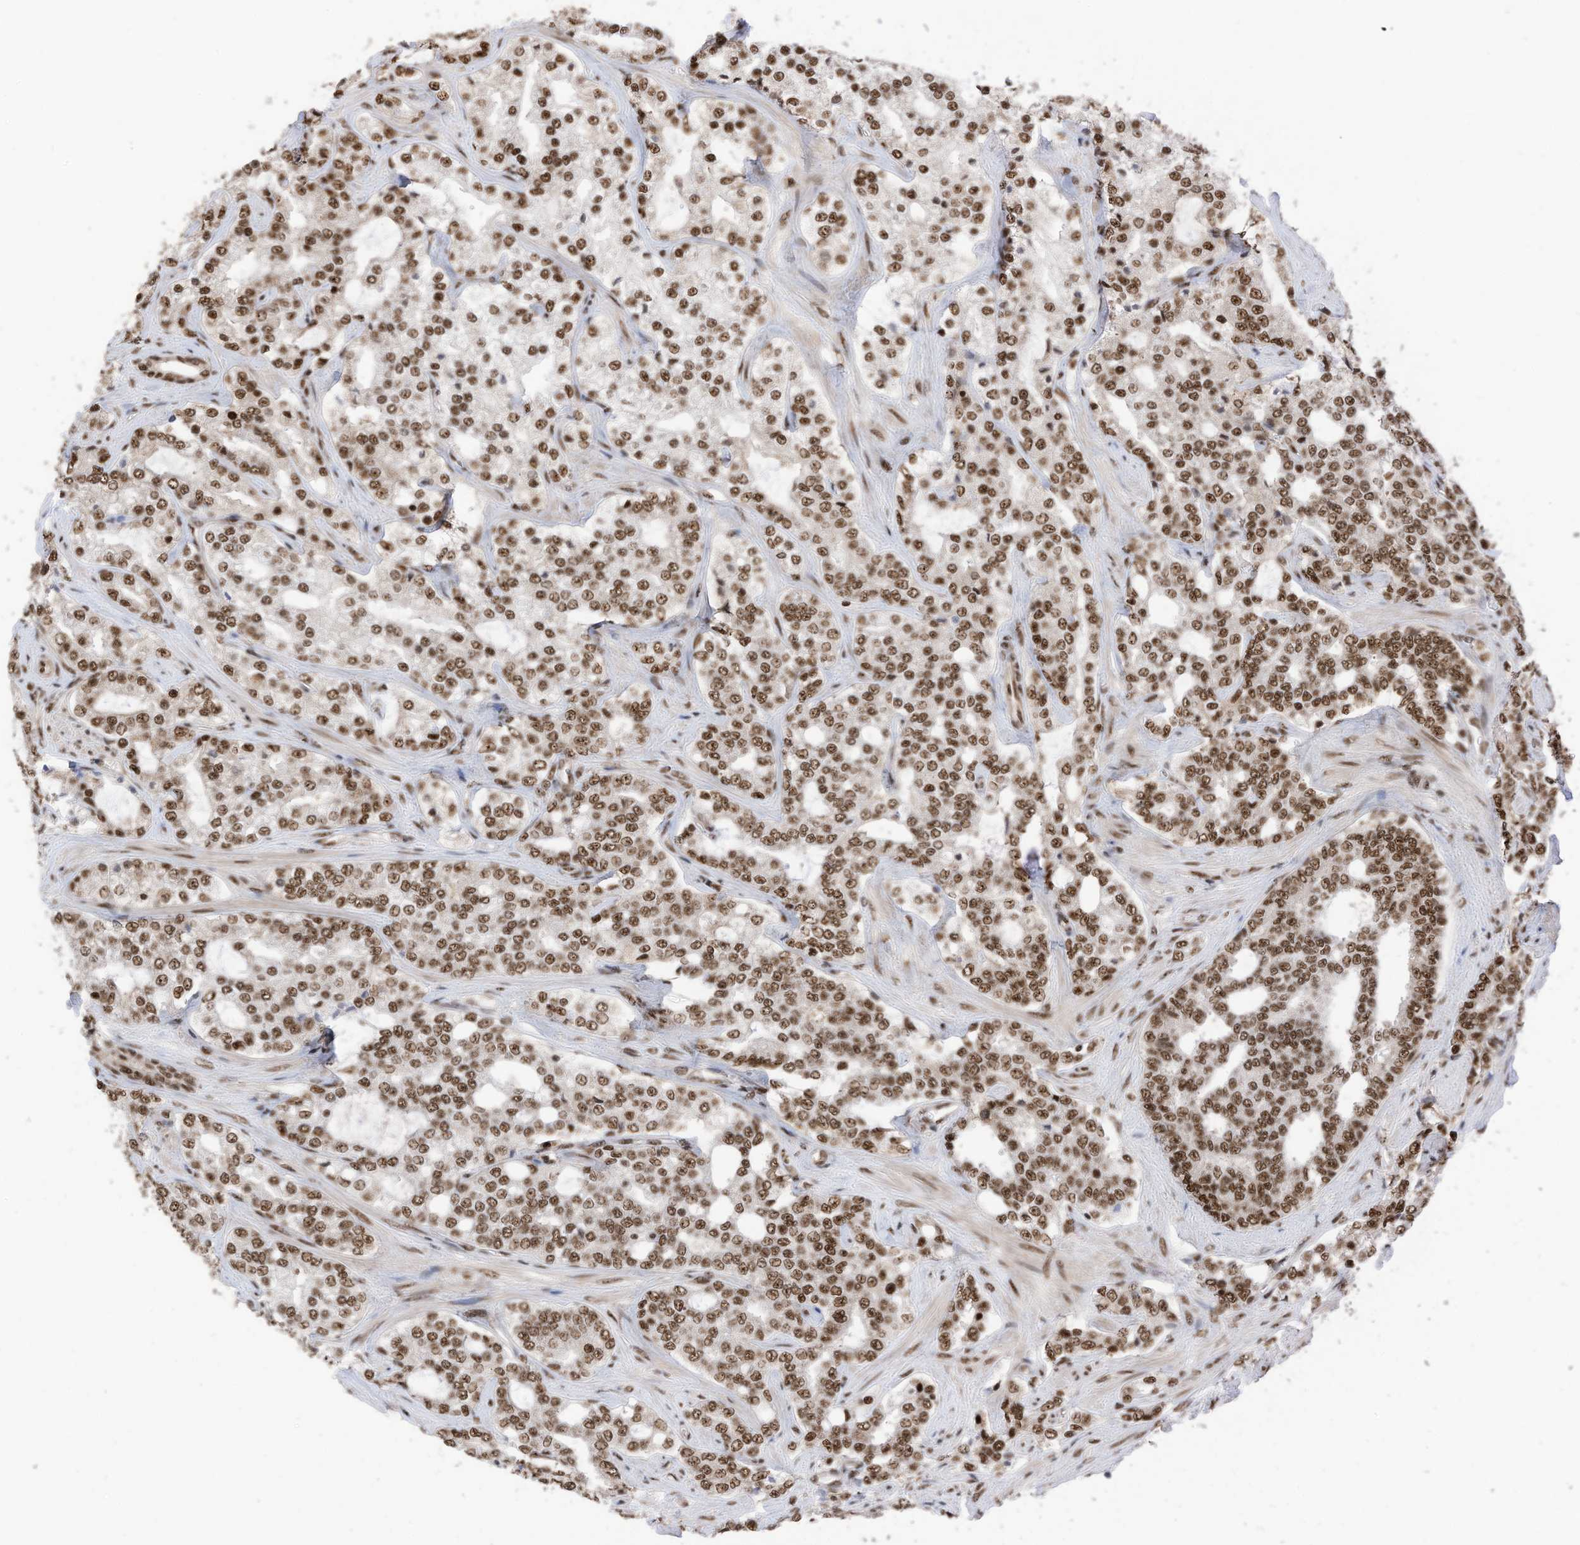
{"staining": {"intensity": "moderate", "quantity": ">75%", "location": "nuclear"}, "tissue": "prostate cancer", "cell_type": "Tumor cells", "image_type": "cancer", "snomed": [{"axis": "morphology", "description": "Adenocarcinoma, High grade"}, {"axis": "topography", "description": "Prostate"}], "caption": "Immunohistochemical staining of prostate cancer demonstrates medium levels of moderate nuclear staining in approximately >75% of tumor cells.", "gene": "SF3A3", "patient": {"sex": "male", "age": 64}}